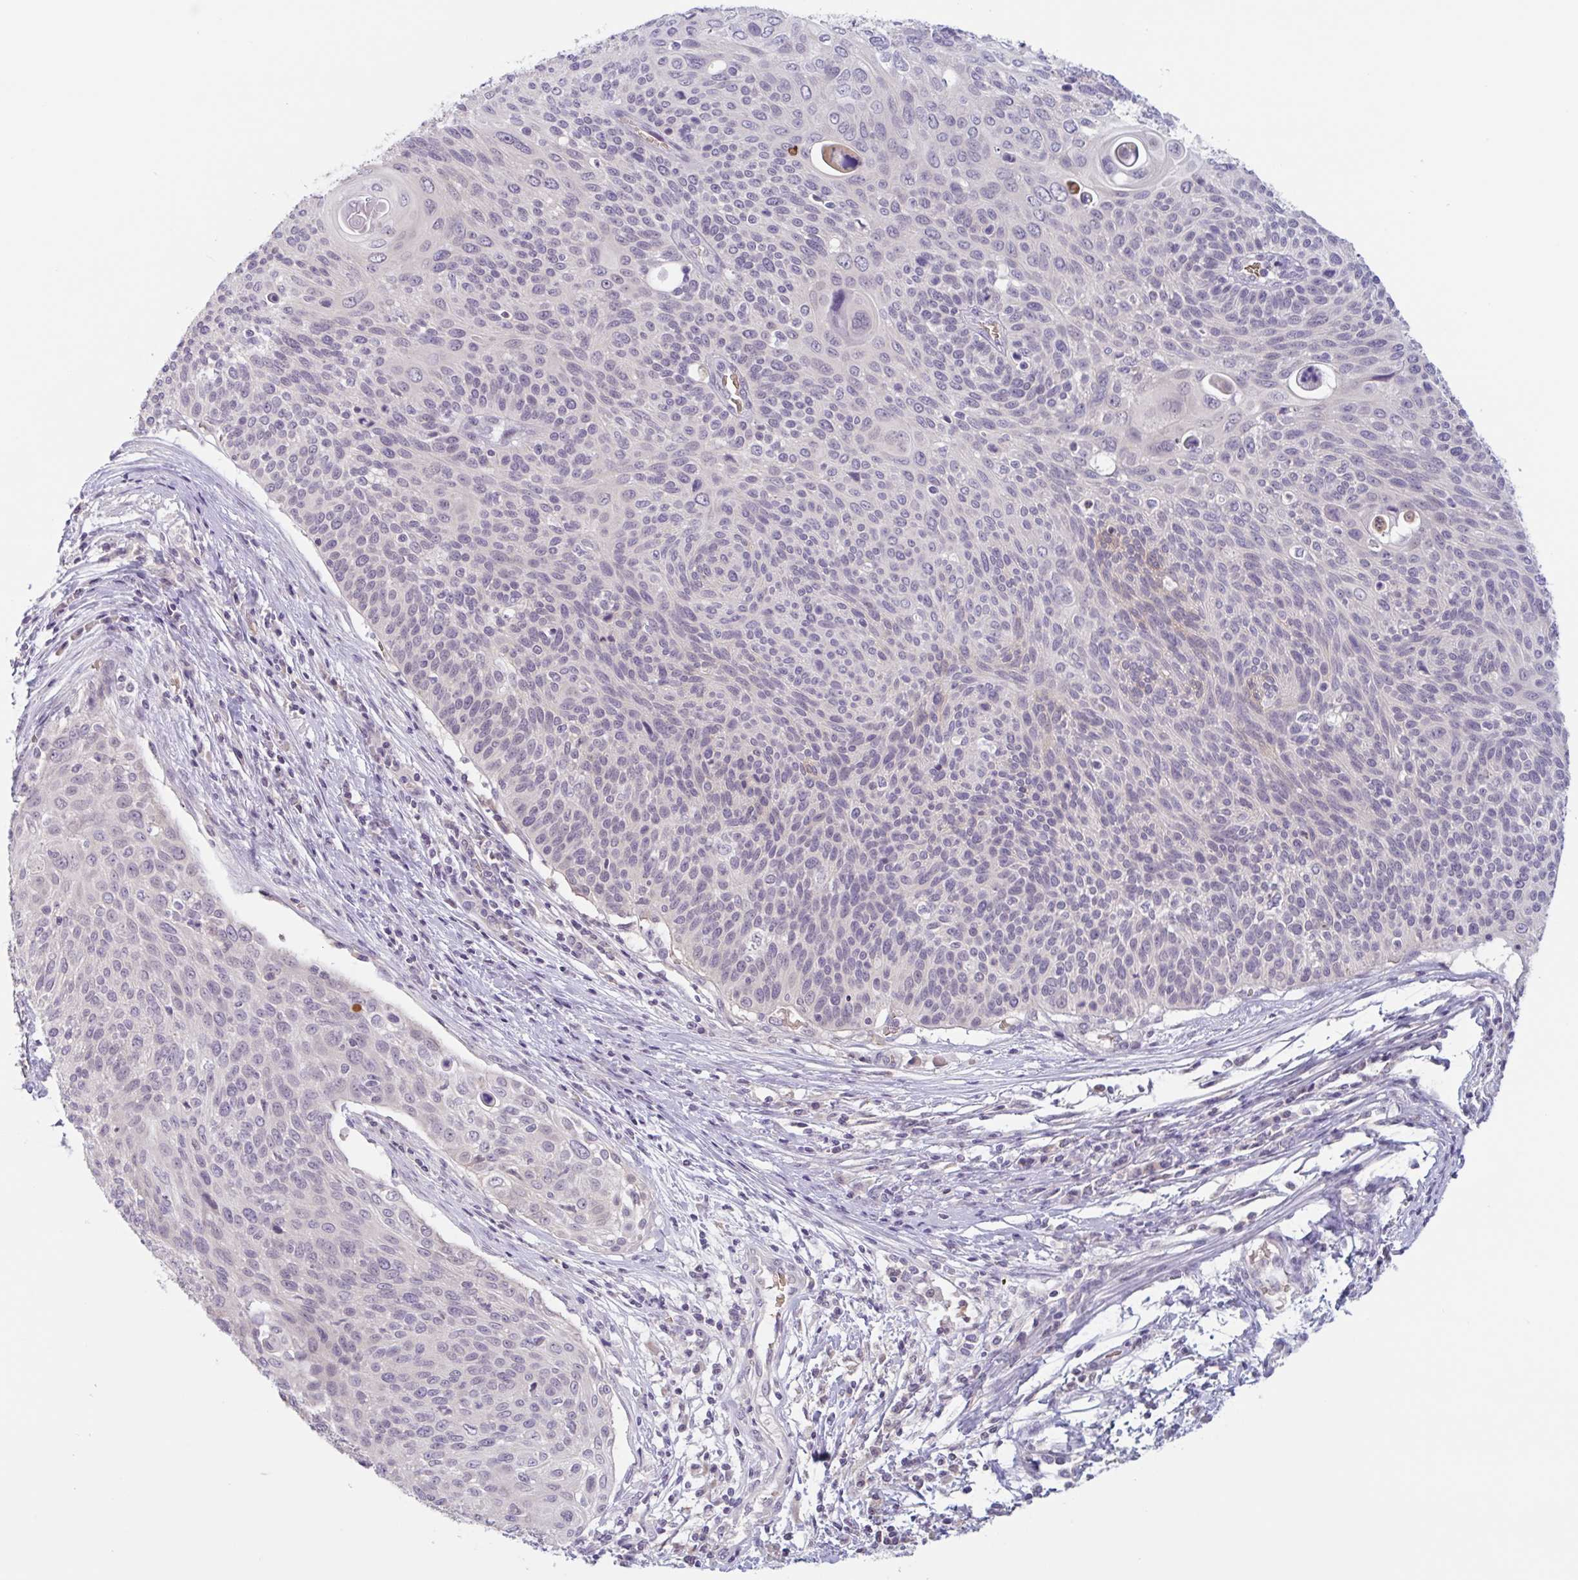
{"staining": {"intensity": "negative", "quantity": "none", "location": "none"}, "tissue": "cervical cancer", "cell_type": "Tumor cells", "image_type": "cancer", "snomed": [{"axis": "morphology", "description": "Squamous cell carcinoma, NOS"}, {"axis": "topography", "description": "Cervix"}], "caption": "Tumor cells show no significant protein positivity in cervical cancer.", "gene": "RHAG", "patient": {"sex": "female", "age": 31}}